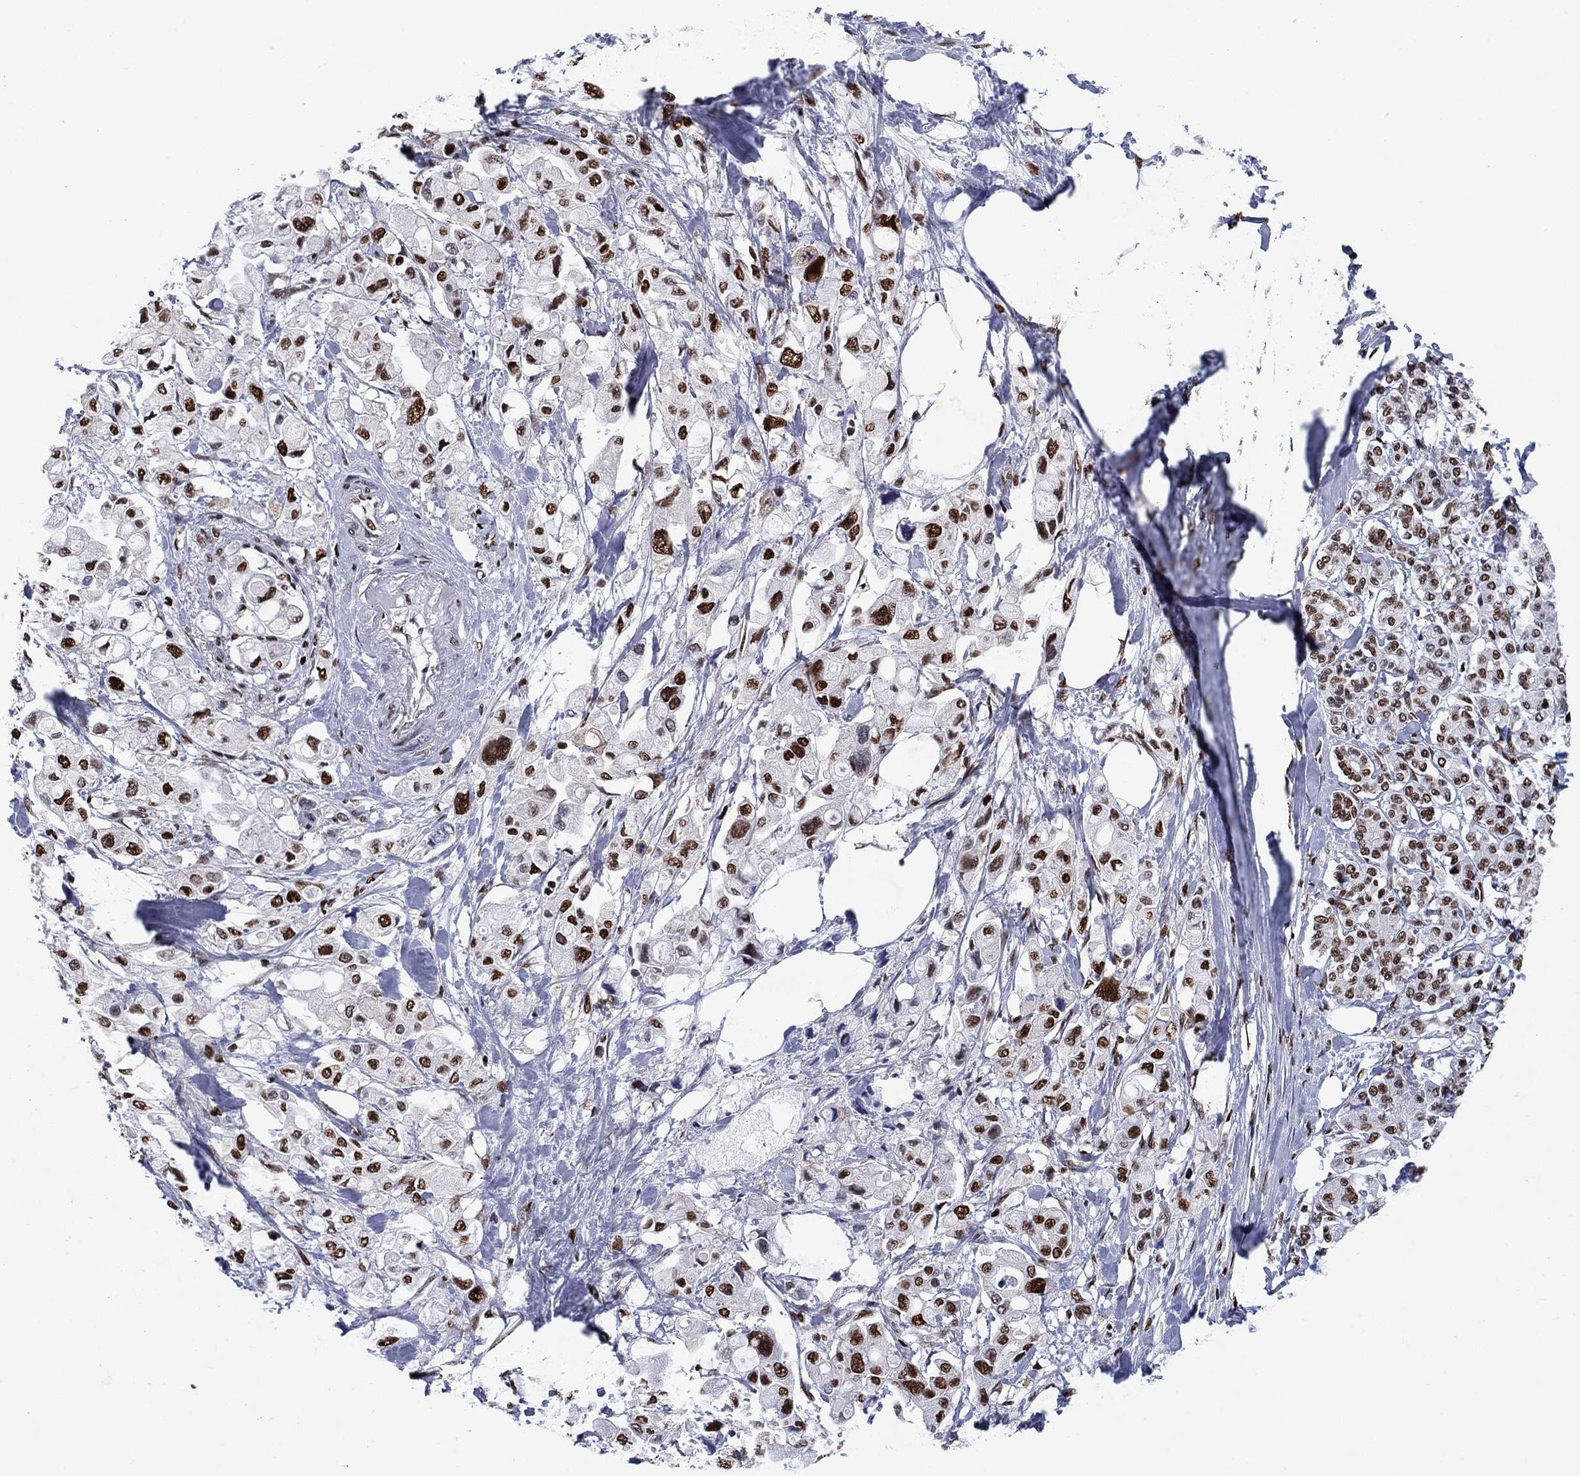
{"staining": {"intensity": "strong", "quantity": ">75%", "location": "nuclear"}, "tissue": "pancreatic cancer", "cell_type": "Tumor cells", "image_type": "cancer", "snomed": [{"axis": "morphology", "description": "Adenocarcinoma, NOS"}, {"axis": "topography", "description": "Pancreas"}], "caption": "A photomicrograph of human pancreatic cancer (adenocarcinoma) stained for a protein demonstrates strong nuclear brown staining in tumor cells.", "gene": "RPRD1B", "patient": {"sex": "female", "age": 56}}